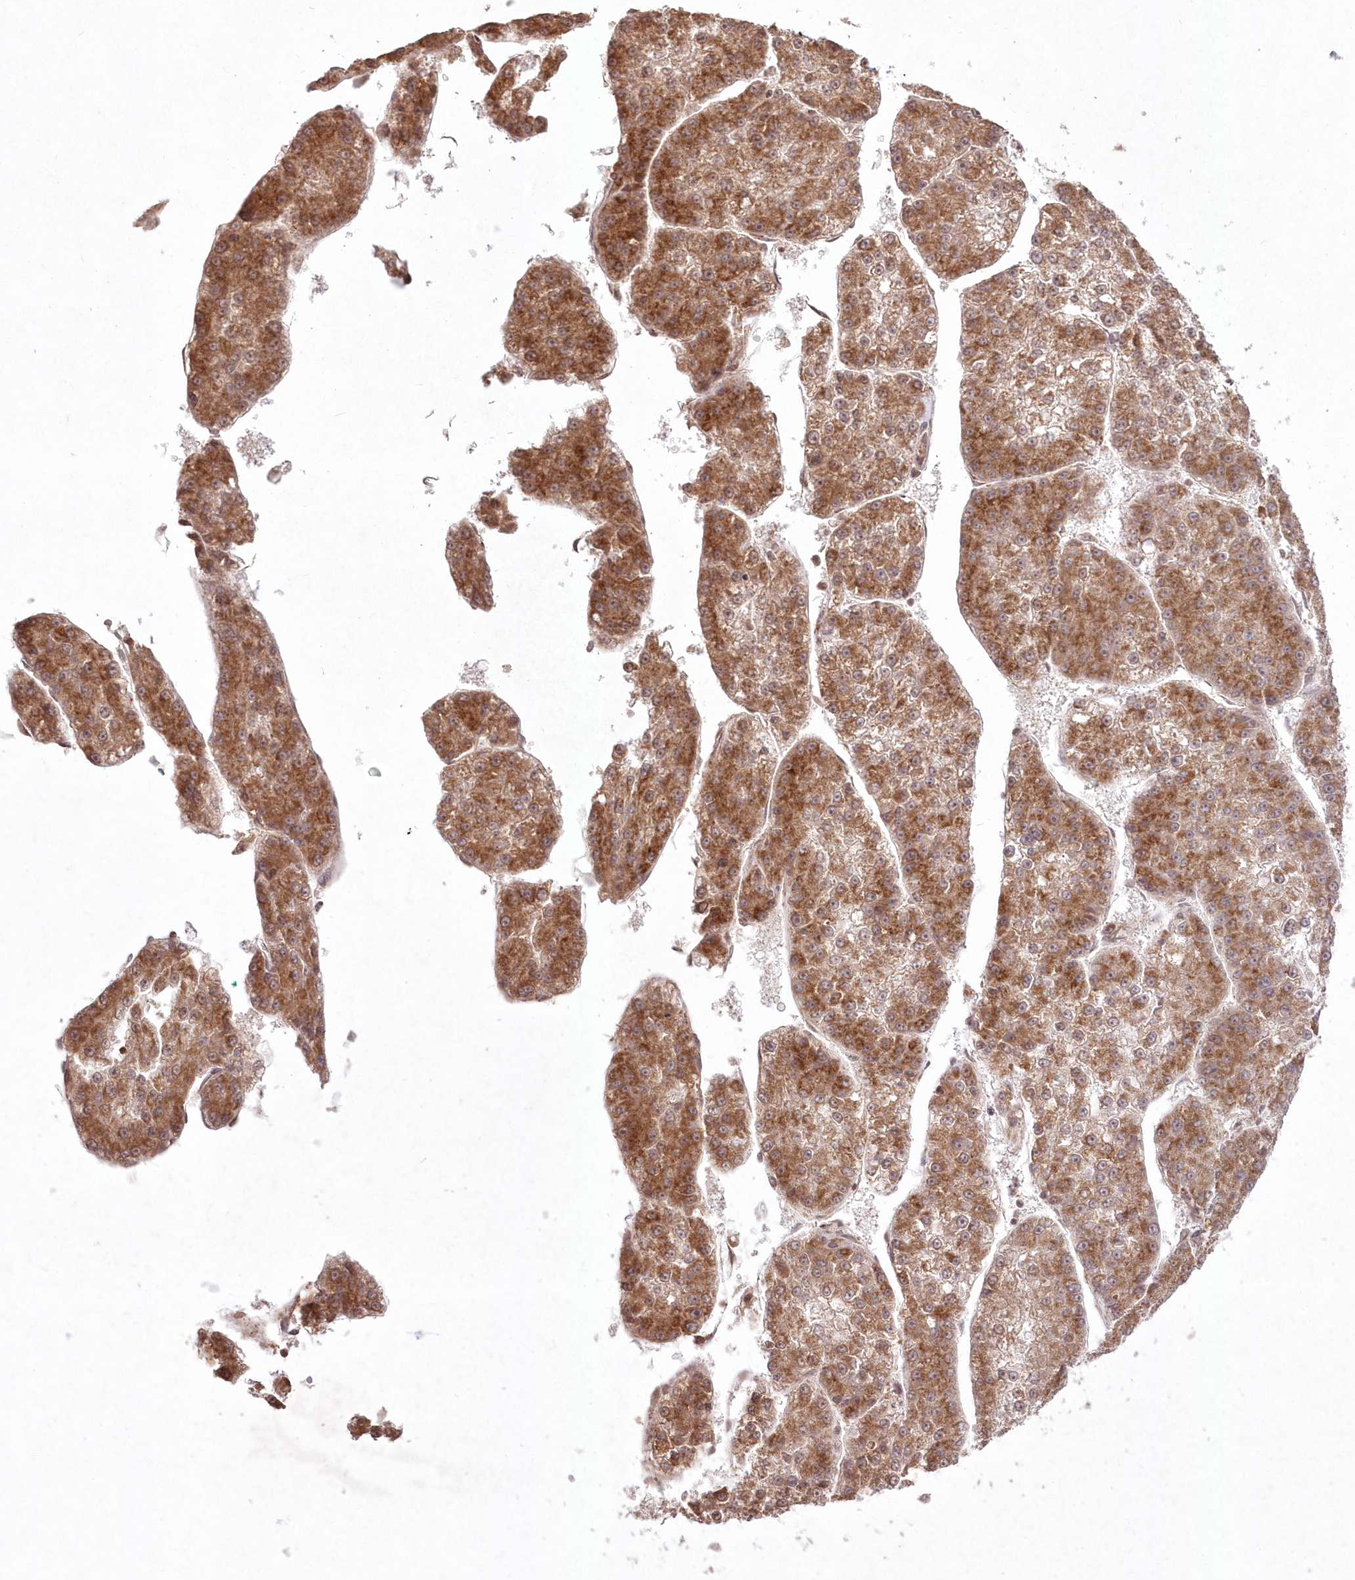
{"staining": {"intensity": "moderate", "quantity": ">75%", "location": "cytoplasmic/membranous"}, "tissue": "liver cancer", "cell_type": "Tumor cells", "image_type": "cancer", "snomed": [{"axis": "morphology", "description": "Carcinoma, Hepatocellular, NOS"}, {"axis": "topography", "description": "Liver"}], "caption": "IHC (DAB (3,3'-diaminobenzidine)) staining of human hepatocellular carcinoma (liver) reveals moderate cytoplasmic/membranous protein staining in about >75% of tumor cells.", "gene": "LRPPRC", "patient": {"sex": "female", "age": 73}}